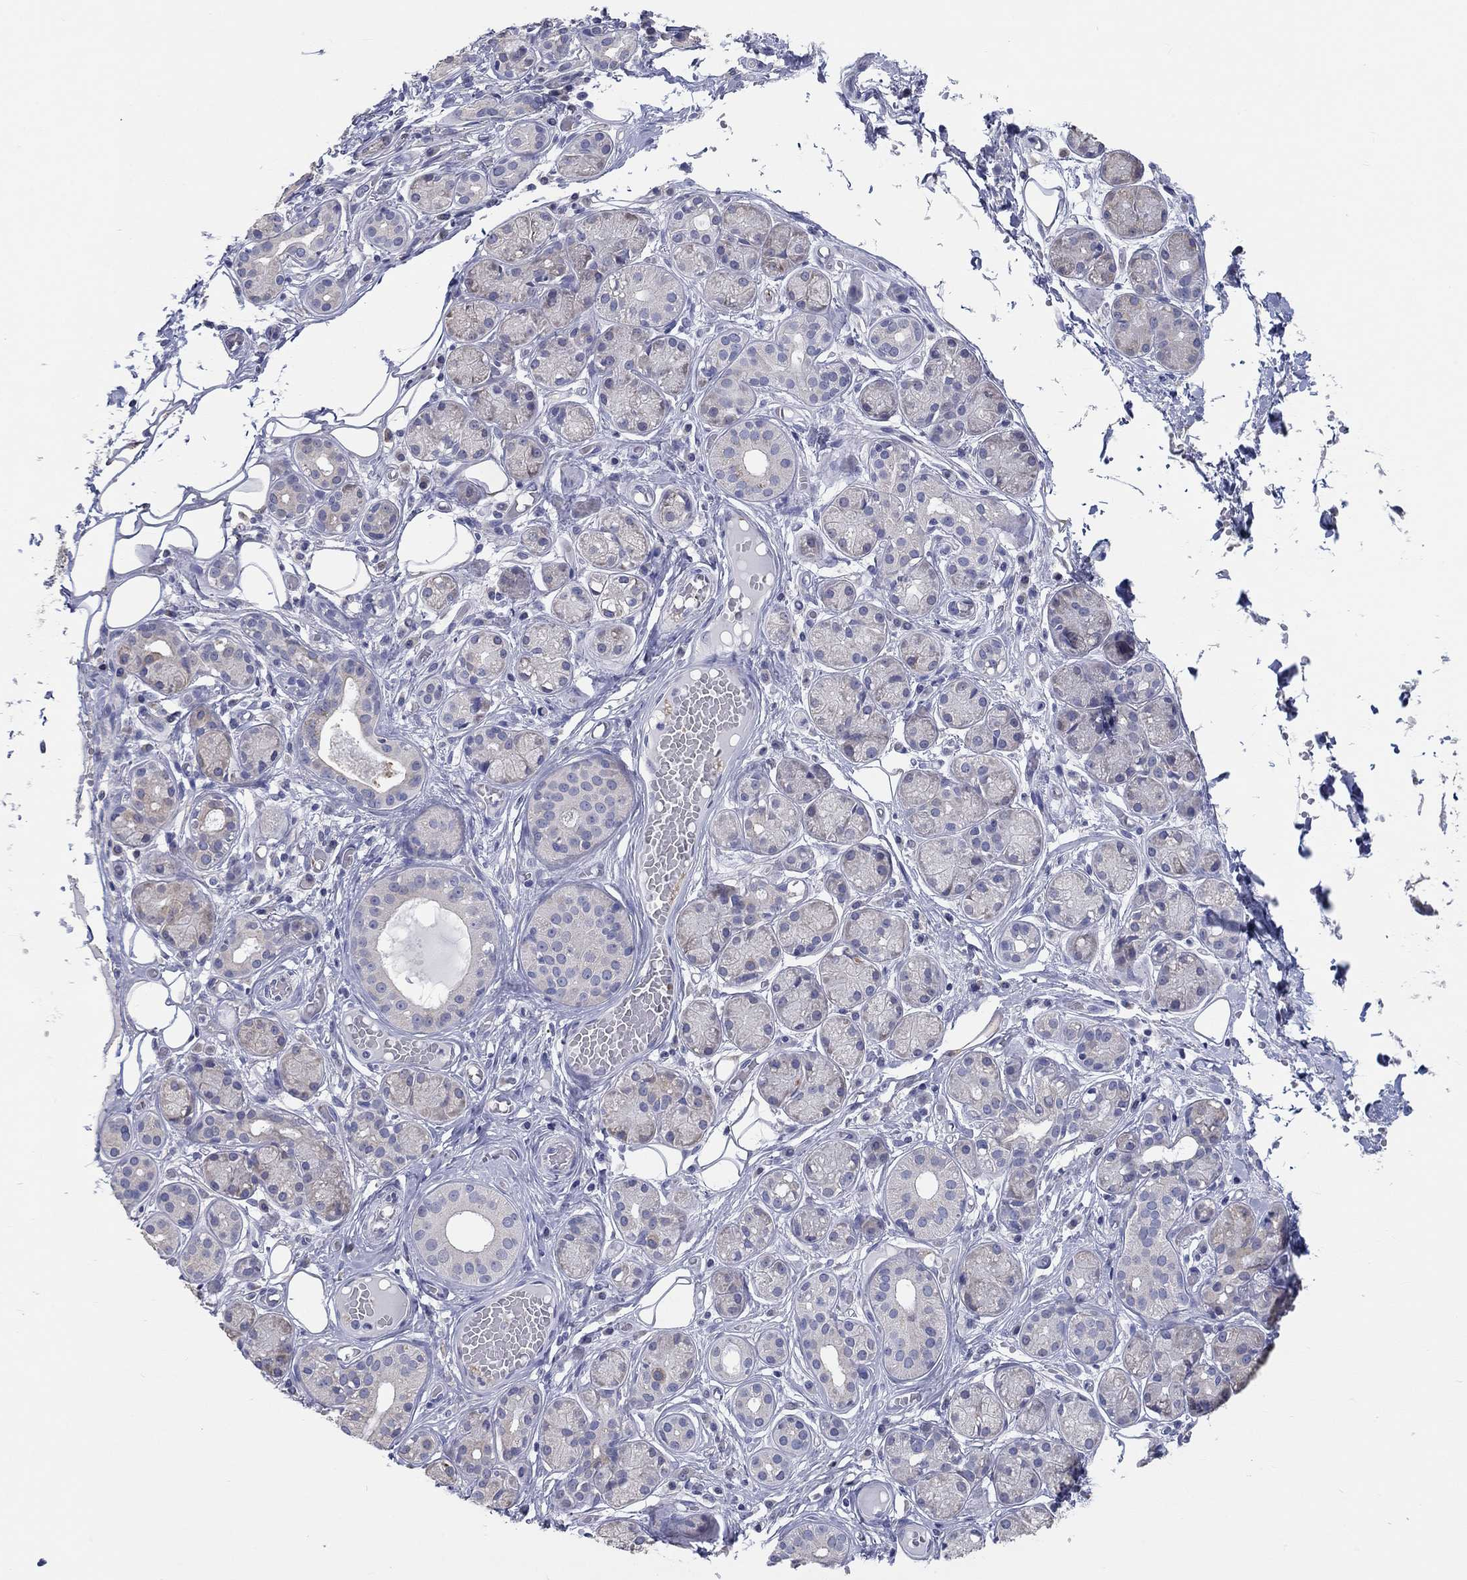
{"staining": {"intensity": "weak", "quantity": "<25%", "location": "cytoplasmic/membranous"}, "tissue": "salivary gland", "cell_type": "Glandular cells", "image_type": "normal", "snomed": [{"axis": "morphology", "description": "Normal tissue, NOS"}, {"axis": "topography", "description": "Salivary gland"}, {"axis": "topography", "description": "Peripheral nerve tissue"}], "caption": "Immunohistochemical staining of normal salivary gland reveals no significant expression in glandular cells.", "gene": "LRRC4C", "patient": {"sex": "male", "age": 71}}